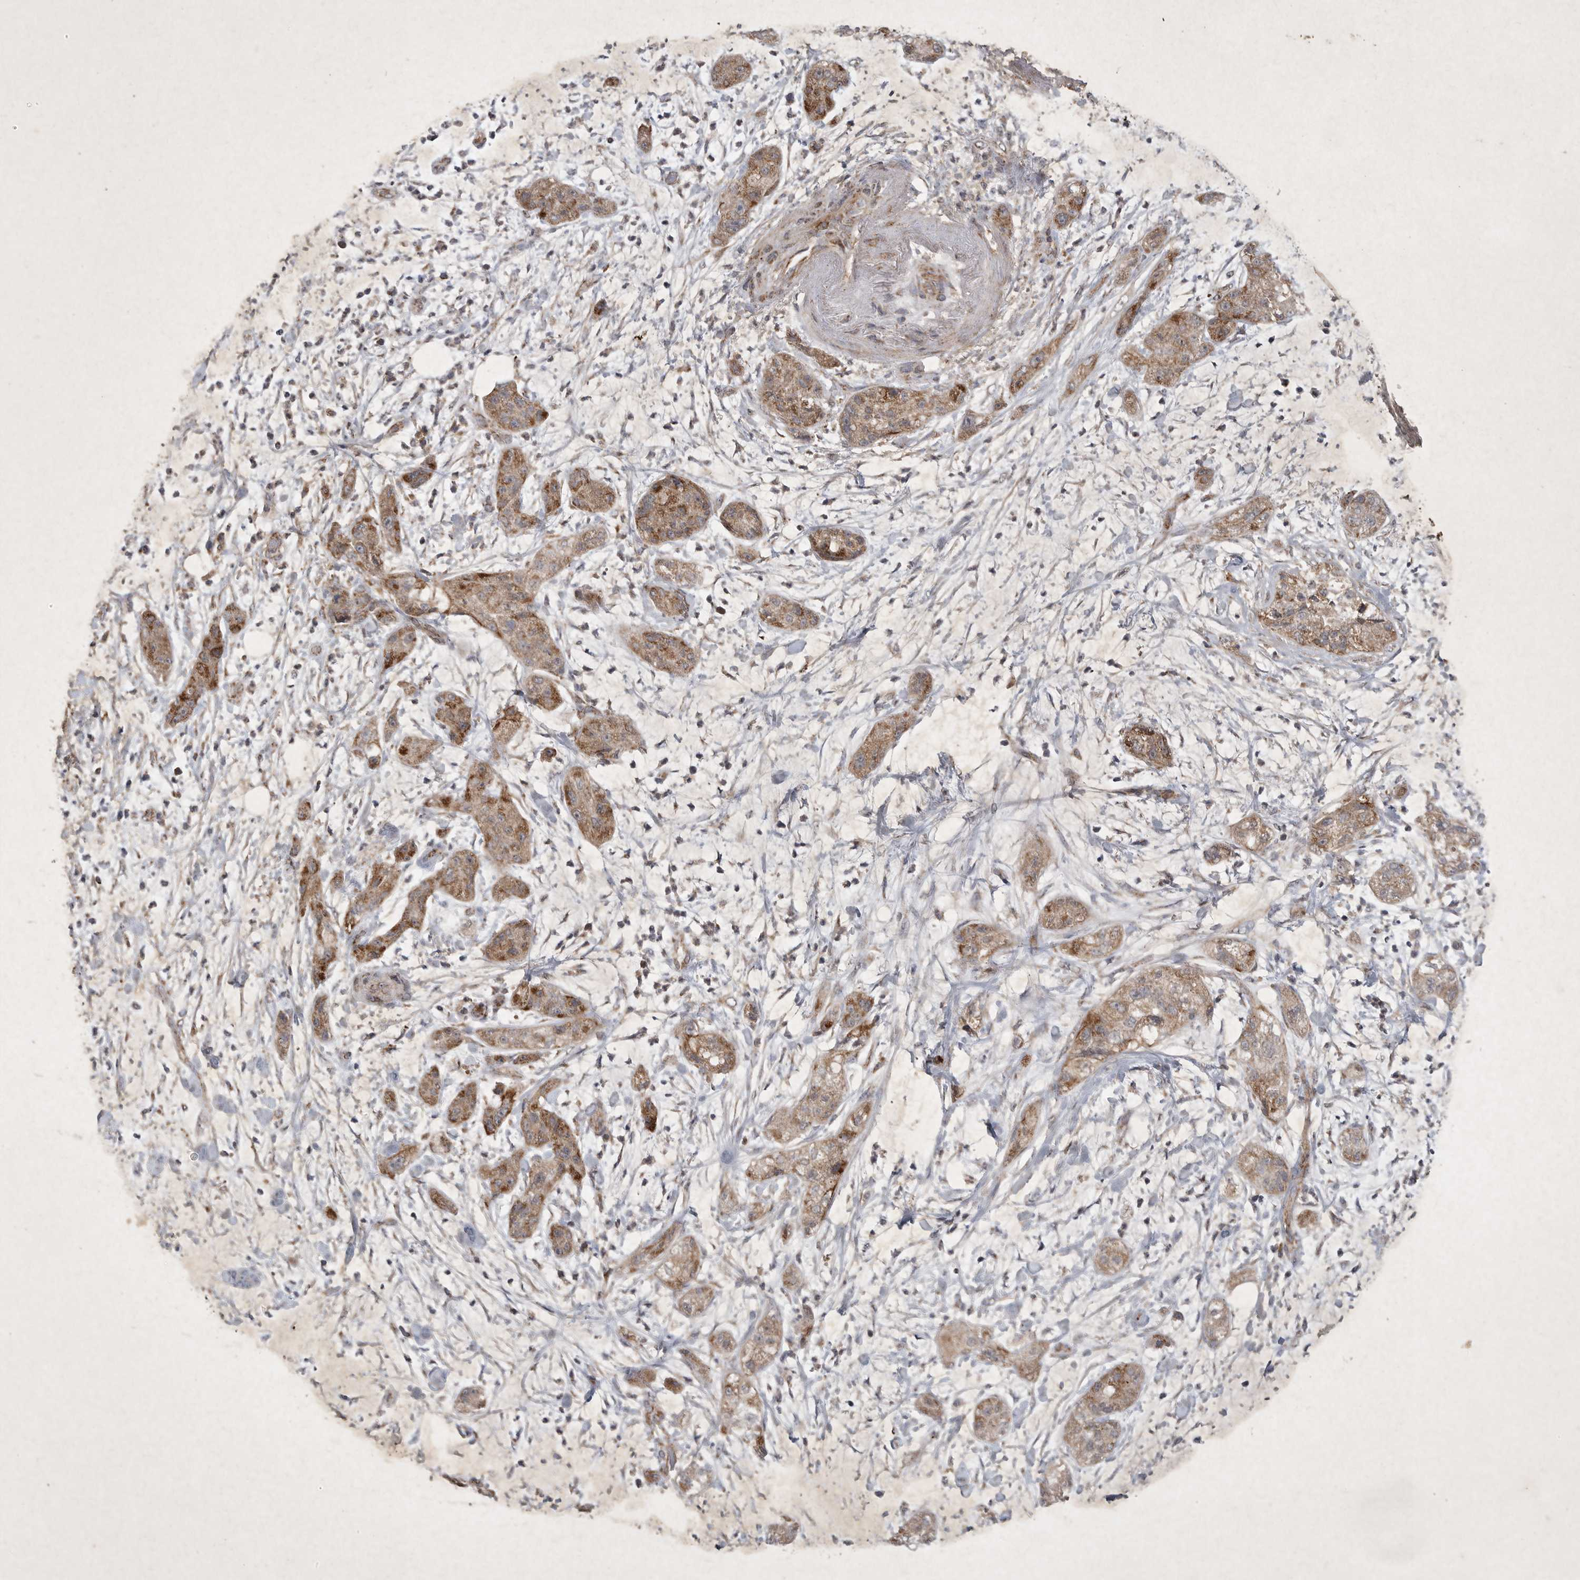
{"staining": {"intensity": "moderate", "quantity": ">75%", "location": "cytoplasmic/membranous"}, "tissue": "pancreatic cancer", "cell_type": "Tumor cells", "image_type": "cancer", "snomed": [{"axis": "morphology", "description": "Adenocarcinoma, NOS"}, {"axis": "topography", "description": "Pancreas"}], "caption": "Protein expression analysis of human adenocarcinoma (pancreatic) reveals moderate cytoplasmic/membranous staining in about >75% of tumor cells. (Stains: DAB (3,3'-diaminobenzidine) in brown, nuclei in blue, Microscopy: brightfield microscopy at high magnification).", "gene": "DDR1", "patient": {"sex": "female", "age": 78}}